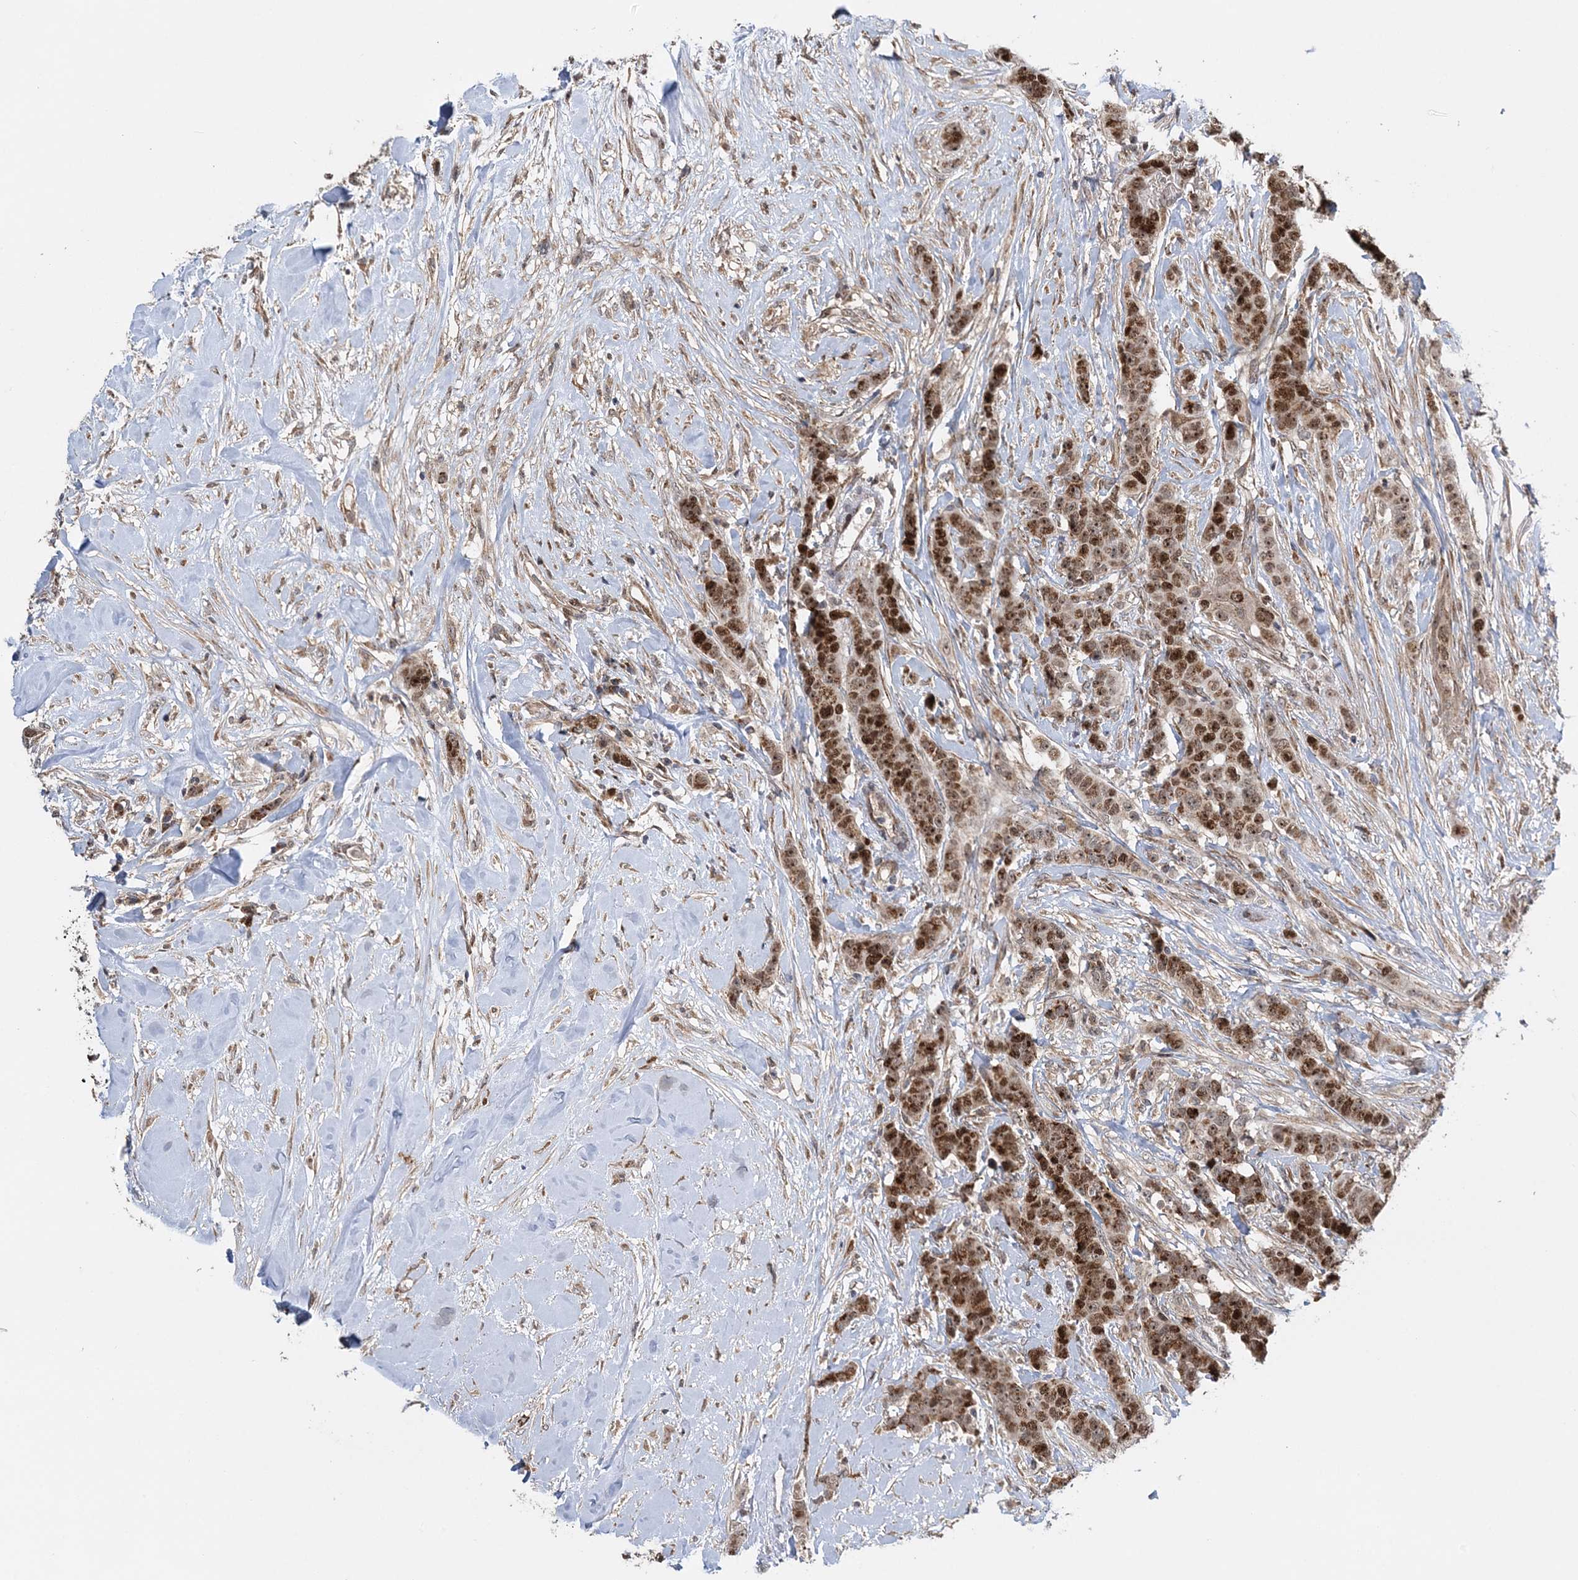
{"staining": {"intensity": "moderate", "quantity": ">75%", "location": "cytoplasmic/membranous,nuclear"}, "tissue": "breast cancer", "cell_type": "Tumor cells", "image_type": "cancer", "snomed": [{"axis": "morphology", "description": "Duct carcinoma"}, {"axis": "topography", "description": "Breast"}], "caption": "Protein staining reveals moderate cytoplasmic/membranous and nuclear expression in about >75% of tumor cells in breast invasive ductal carcinoma. (Brightfield microscopy of DAB IHC at high magnification).", "gene": "KIF4A", "patient": {"sex": "female", "age": 40}}